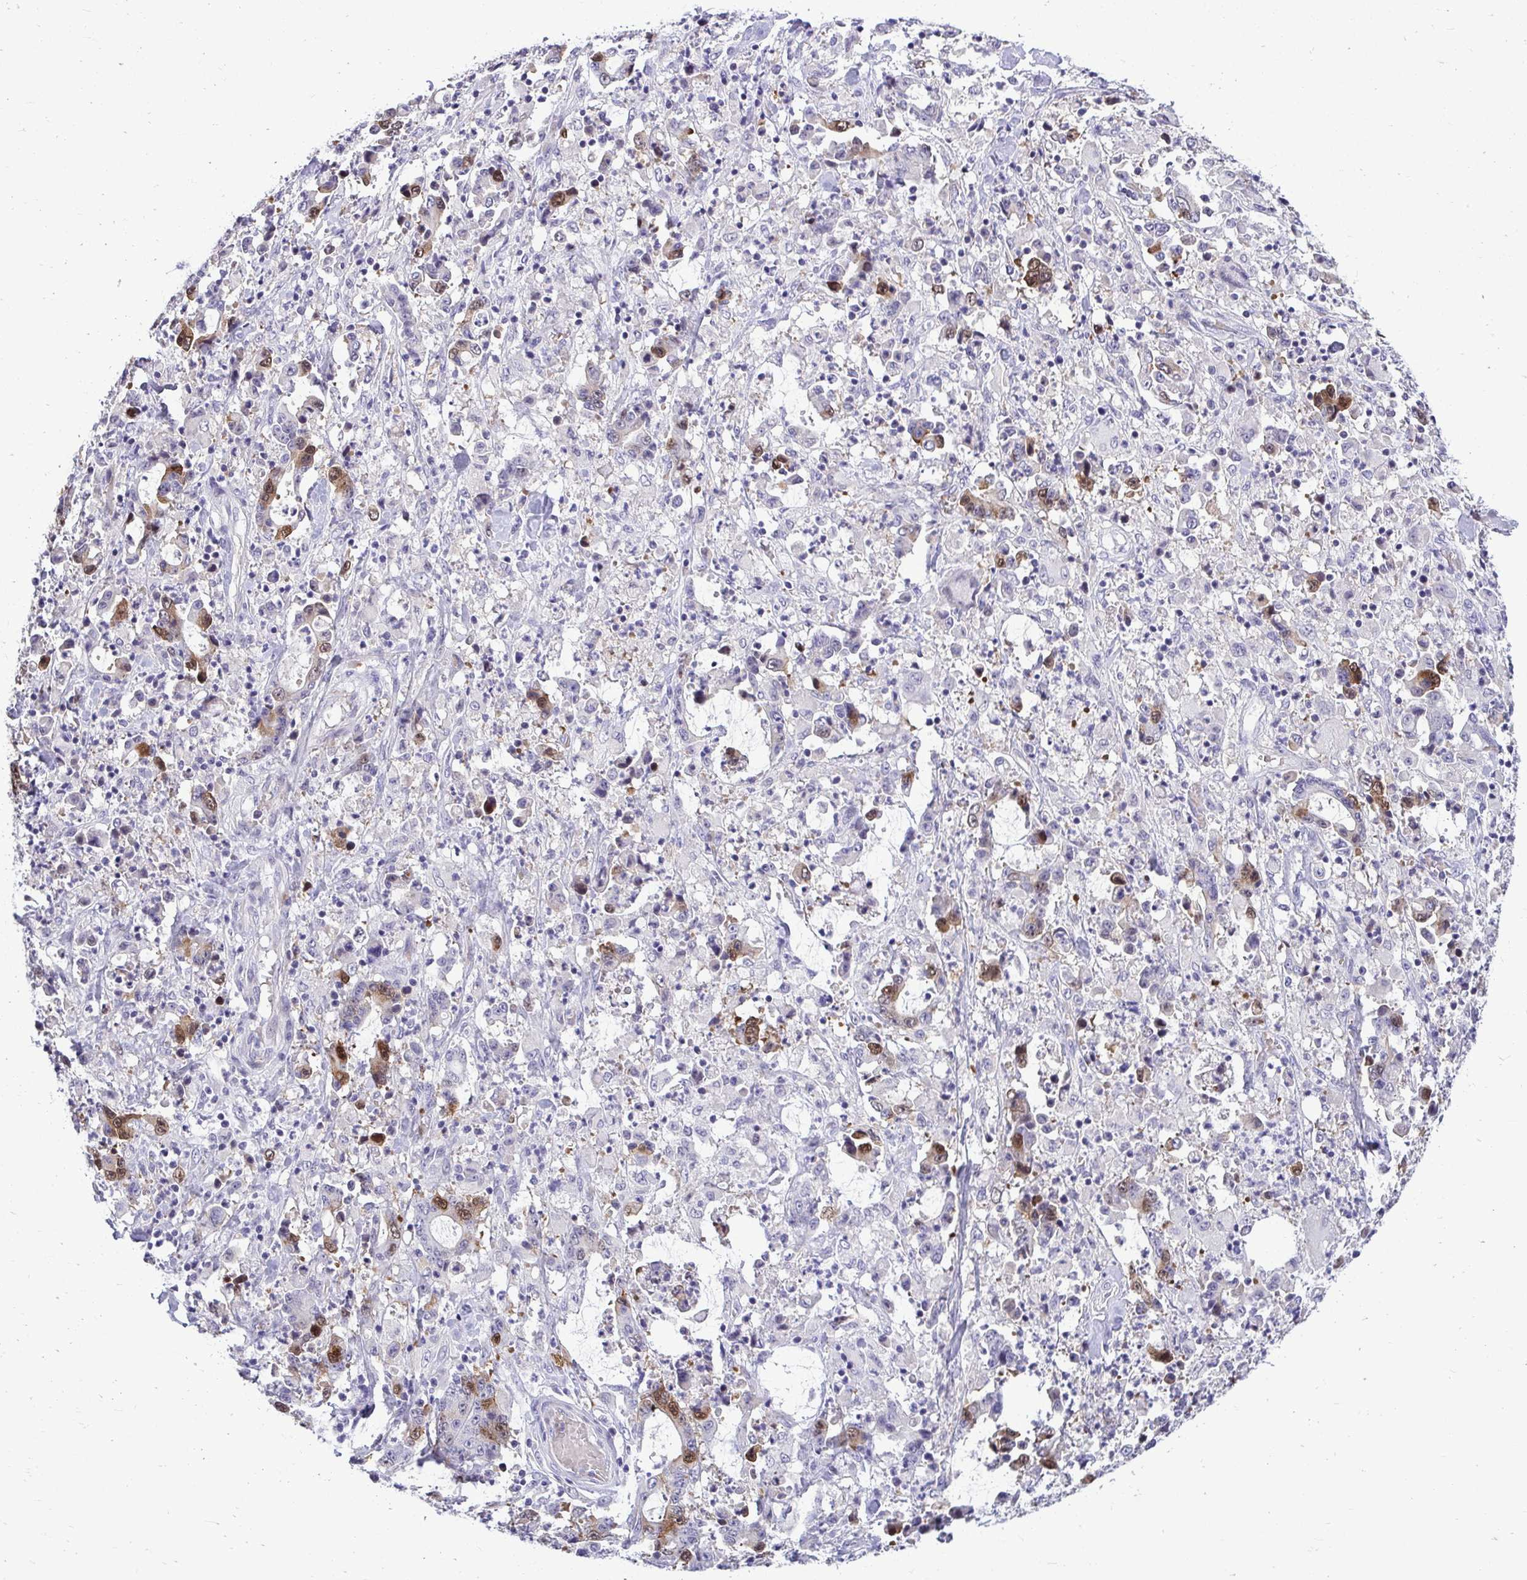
{"staining": {"intensity": "moderate", "quantity": "<25%", "location": "cytoplasmic/membranous,nuclear"}, "tissue": "stomach cancer", "cell_type": "Tumor cells", "image_type": "cancer", "snomed": [{"axis": "morphology", "description": "Adenocarcinoma, NOS"}, {"axis": "topography", "description": "Stomach, upper"}], "caption": "Immunohistochemistry photomicrograph of neoplastic tissue: stomach adenocarcinoma stained using immunohistochemistry exhibits low levels of moderate protein expression localized specifically in the cytoplasmic/membranous and nuclear of tumor cells, appearing as a cytoplasmic/membranous and nuclear brown color.", "gene": "CDC20", "patient": {"sex": "male", "age": 68}}